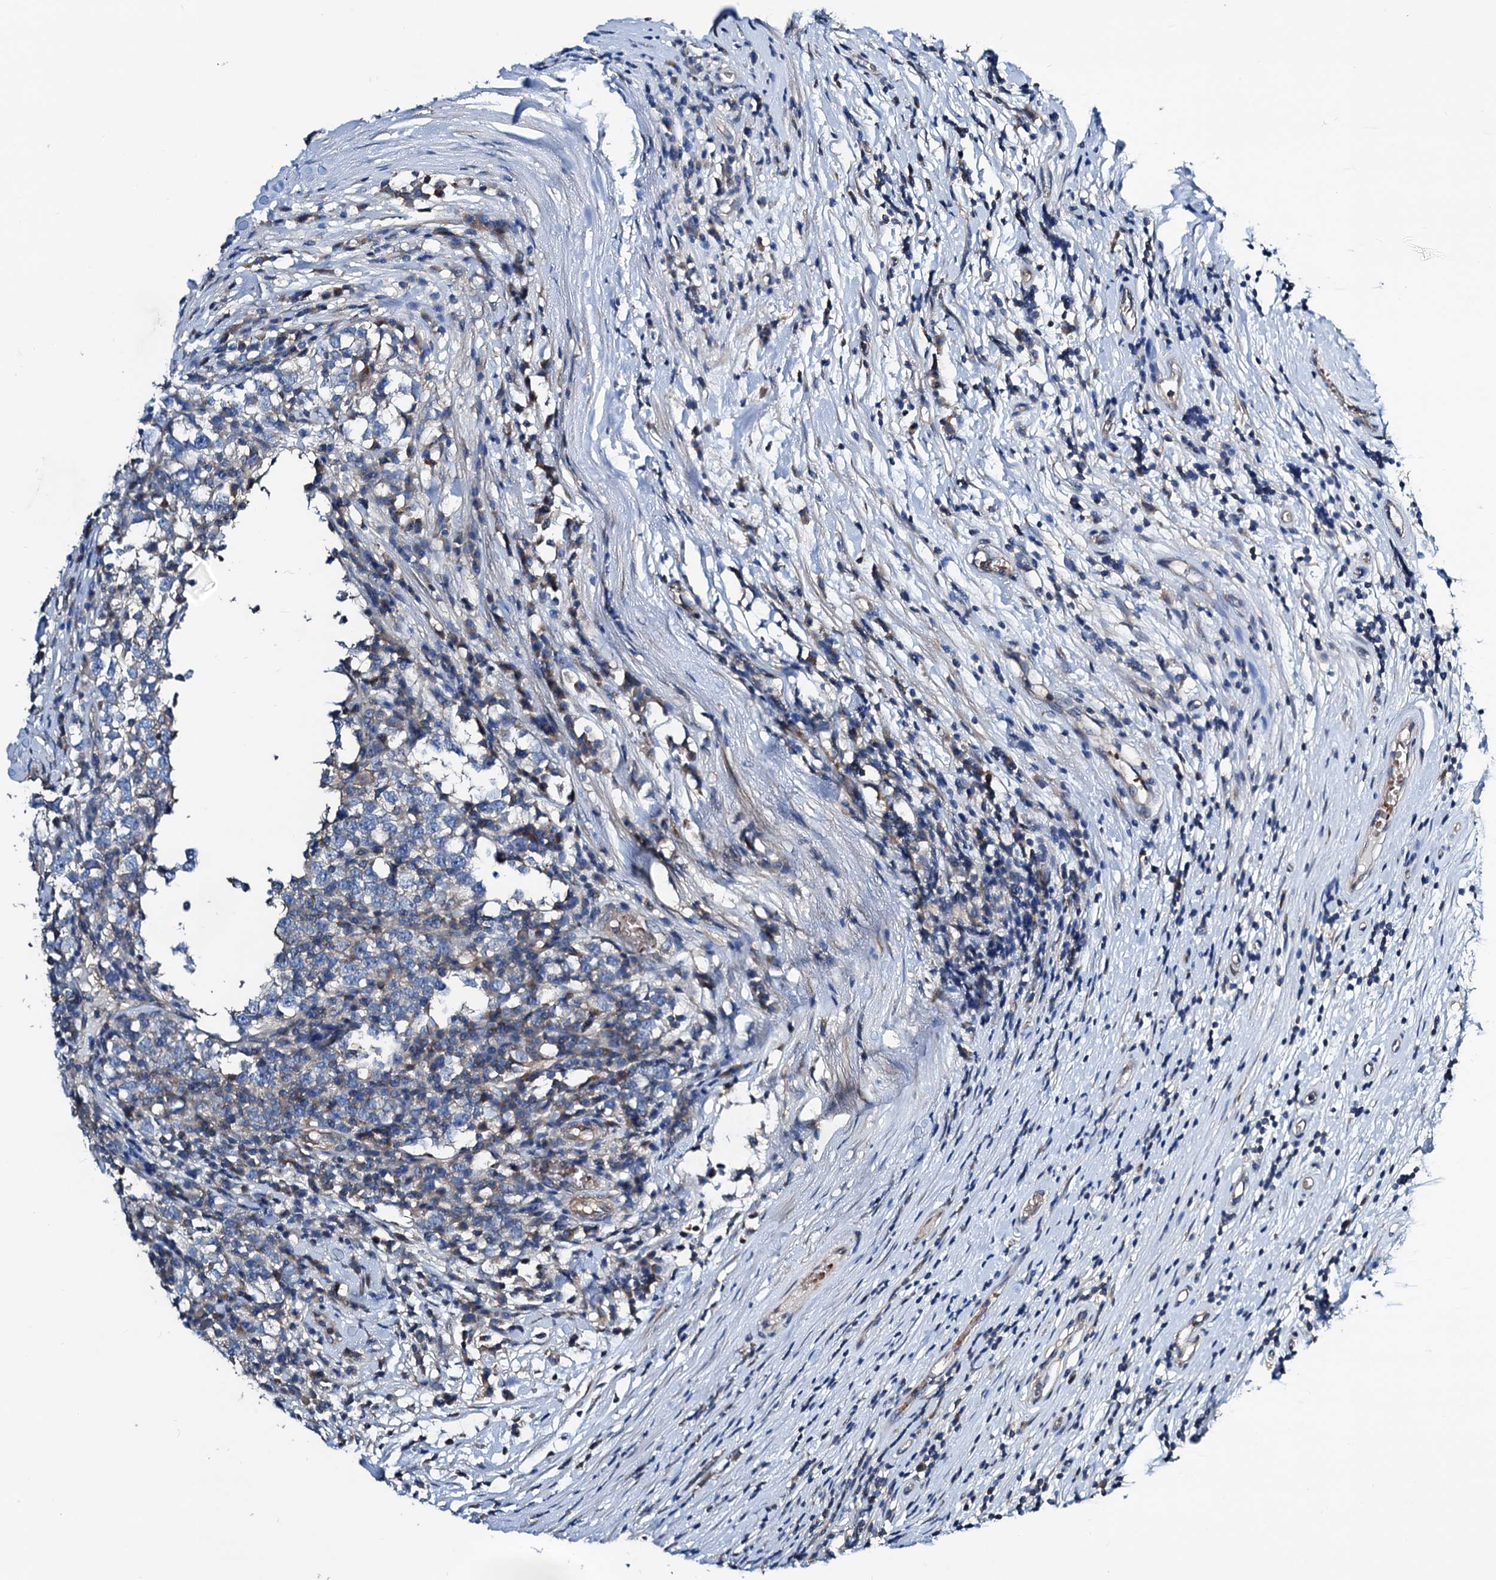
{"staining": {"intensity": "negative", "quantity": "none", "location": "none"}, "tissue": "testis cancer", "cell_type": "Tumor cells", "image_type": "cancer", "snomed": [{"axis": "morphology", "description": "Seminoma, NOS"}, {"axis": "topography", "description": "Testis"}], "caption": "The photomicrograph shows no staining of tumor cells in testis cancer (seminoma).", "gene": "GCOM1", "patient": {"sex": "male", "age": 65}}